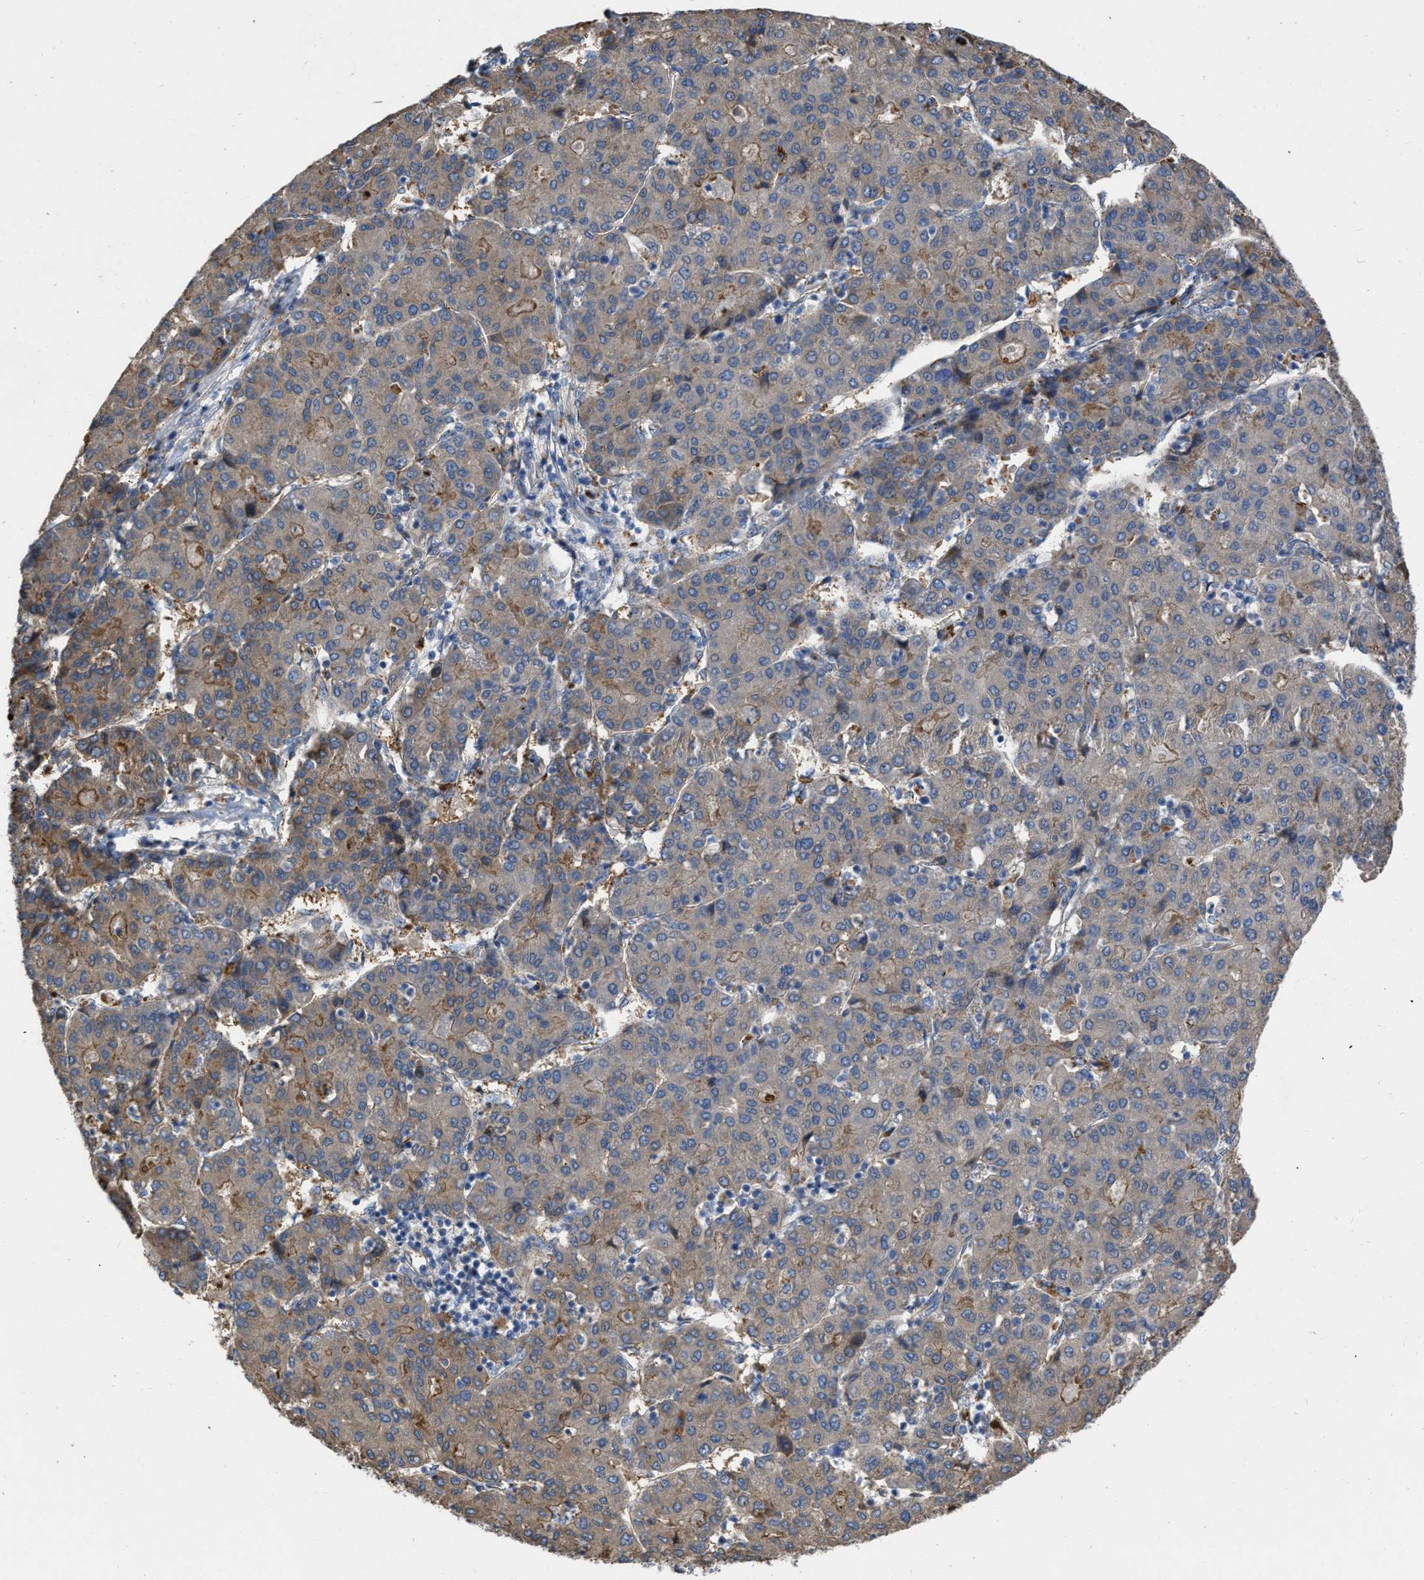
{"staining": {"intensity": "weak", "quantity": ">75%", "location": "cytoplasmic/membranous"}, "tissue": "liver cancer", "cell_type": "Tumor cells", "image_type": "cancer", "snomed": [{"axis": "morphology", "description": "Carcinoma, Hepatocellular, NOS"}, {"axis": "topography", "description": "Liver"}], "caption": "Brown immunohistochemical staining in human liver cancer (hepatocellular carcinoma) reveals weak cytoplasmic/membranous expression in about >75% of tumor cells.", "gene": "SLC4A11", "patient": {"sex": "male", "age": 65}}